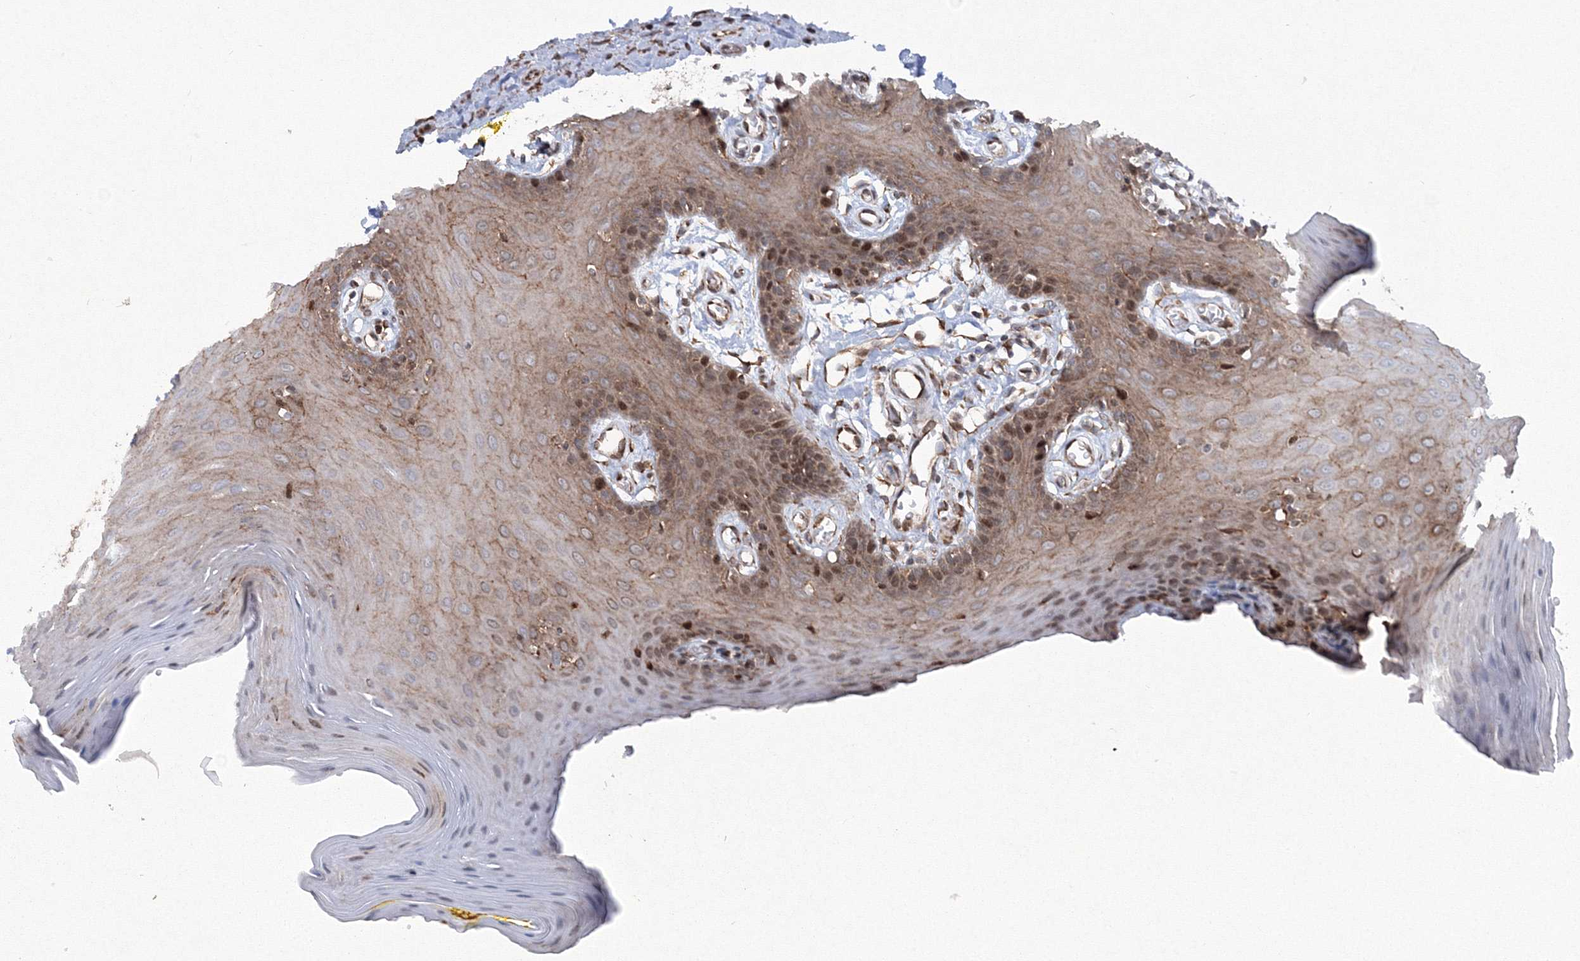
{"staining": {"intensity": "moderate", "quantity": "25%-75%", "location": "cytoplasmic/membranous,nuclear"}, "tissue": "oral mucosa", "cell_type": "Squamous epithelial cells", "image_type": "normal", "snomed": [{"axis": "morphology", "description": "Normal tissue, NOS"}, {"axis": "morphology", "description": "Squamous cell carcinoma, NOS"}, {"axis": "topography", "description": "Skeletal muscle"}, {"axis": "topography", "description": "Oral tissue"}, {"axis": "topography", "description": "Salivary gland"}, {"axis": "topography", "description": "Head-Neck"}], "caption": "About 25%-75% of squamous epithelial cells in benign oral mucosa demonstrate moderate cytoplasmic/membranous,nuclear protein positivity as visualized by brown immunohistochemical staining.", "gene": "EFCAB12", "patient": {"sex": "male", "age": 54}}